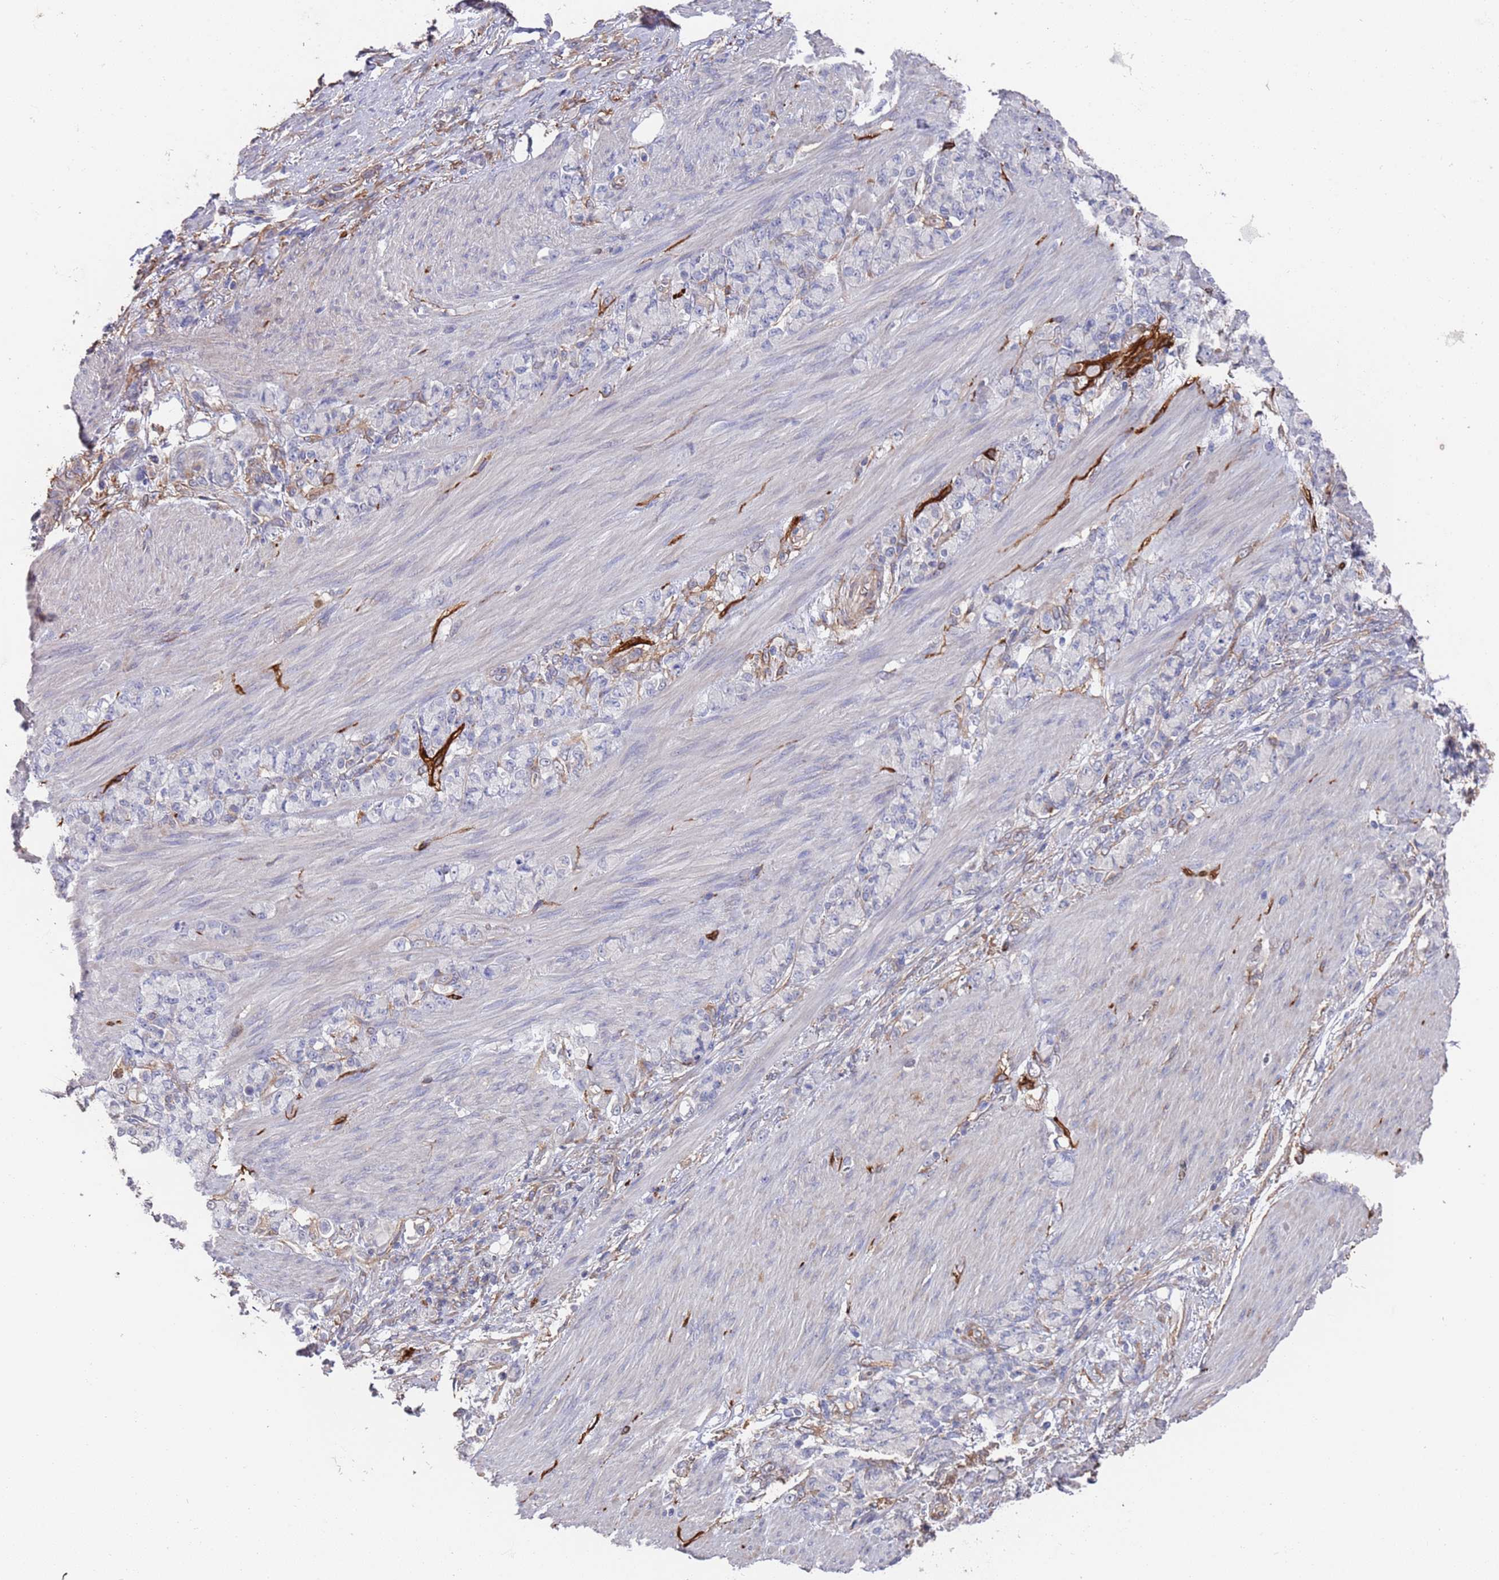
{"staining": {"intensity": "negative", "quantity": "none", "location": "none"}, "tissue": "stomach cancer", "cell_type": "Tumor cells", "image_type": "cancer", "snomed": [{"axis": "morphology", "description": "Normal tissue, NOS"}, {"axis": "morphology", "description": "Adenocarcinoma, NOS"}, {"axis": "topography", "description": "Stomach"}], "caption": "Micrograph shows no protein staining in tumor cells of adenocarcinoma (stomach) tissue.", "gene": "ANK2", "patient": {"sex": "female", "age": 79}}